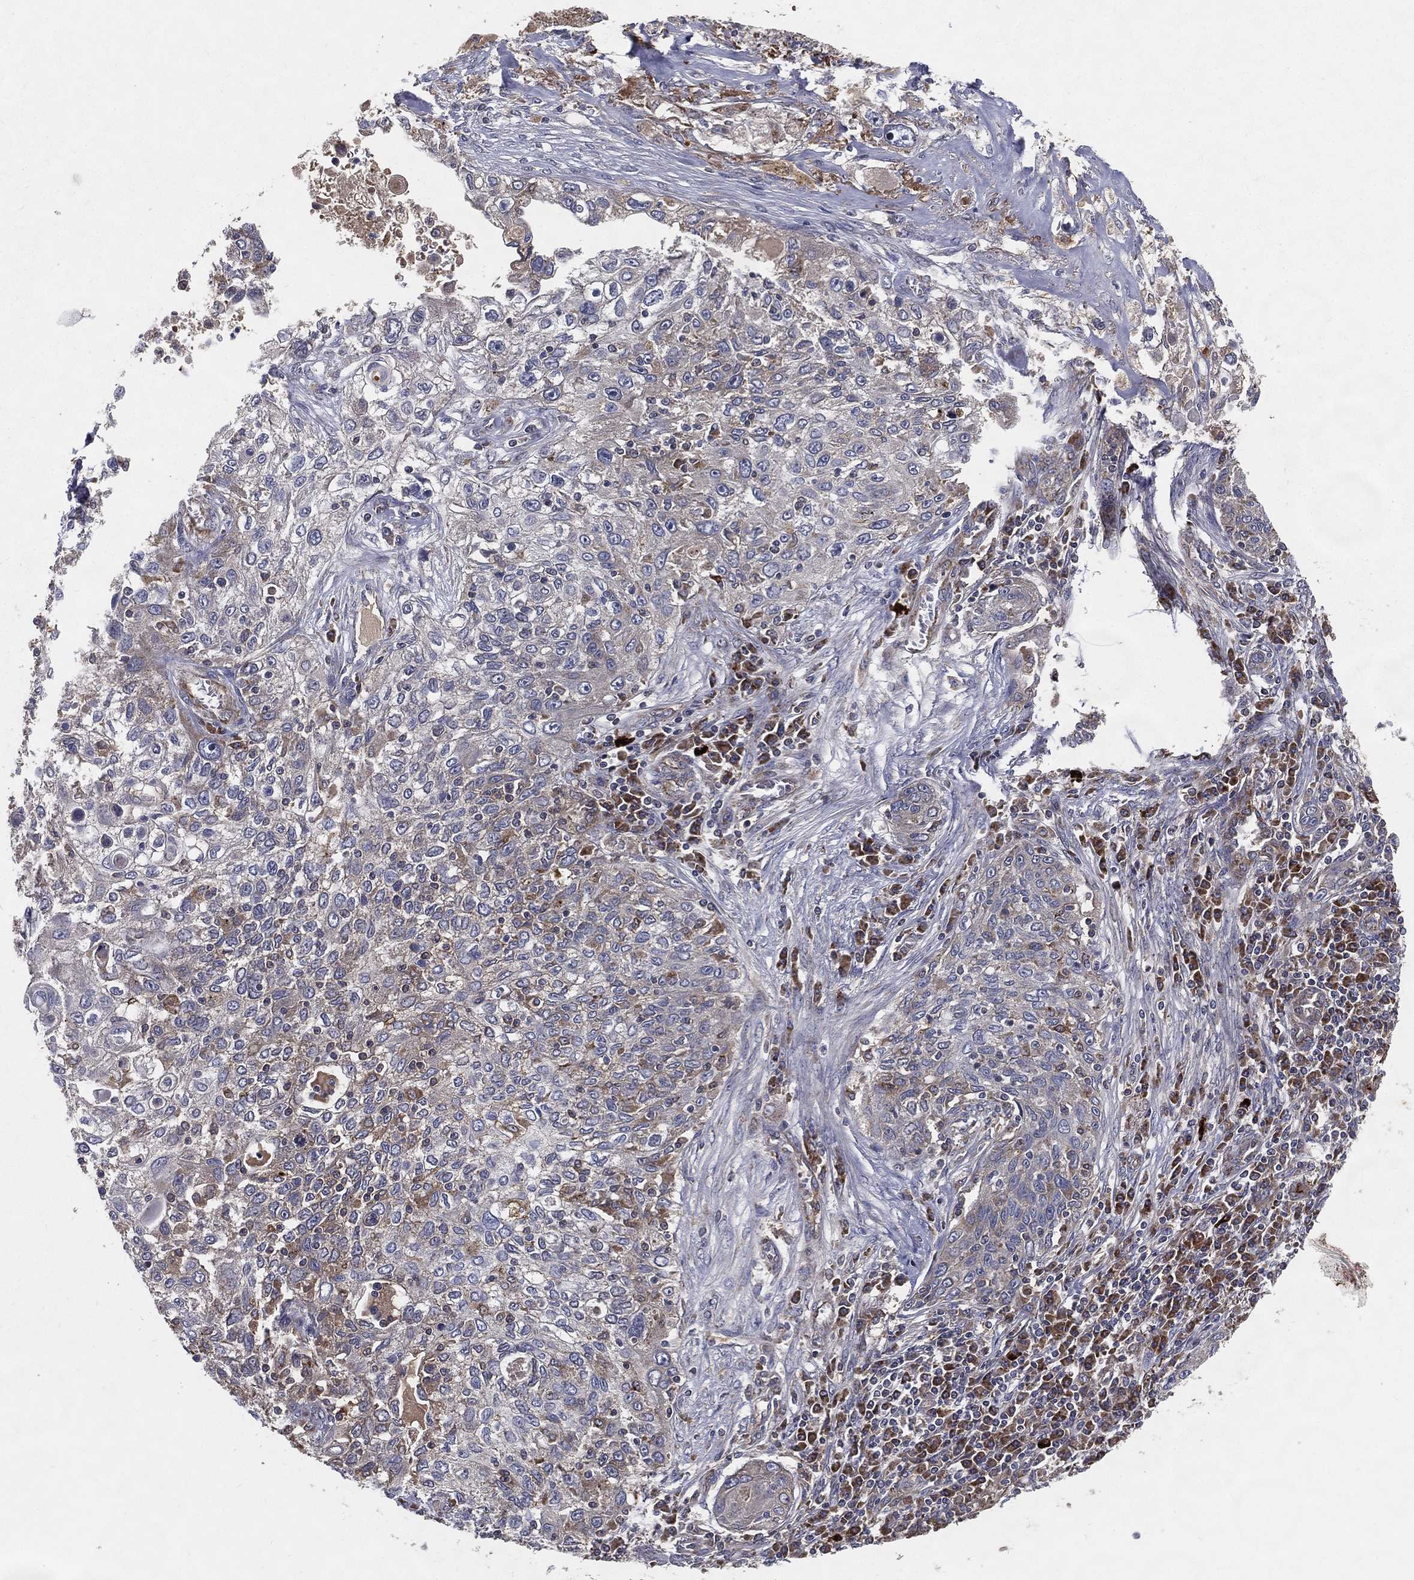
{"staining": {"intensity": "weak", "quantity": "25%-75%", "location": "cytoplasmic/membranous"}, "tissue": "lung cancer", "cell_type": "Tumor cells", "image_type": "cancer", "snomed": [{"axis": "morphology", "description": "Squamous cell carcinoma, NOS"}, {"axis": "topography", "description": "Lung"}], "caption": "Human lung cancer stained with a protein marker shows weak staining in tumor cells.", "gene": "MT-ND1", "patient": {"sex": "female", "age": 69}}